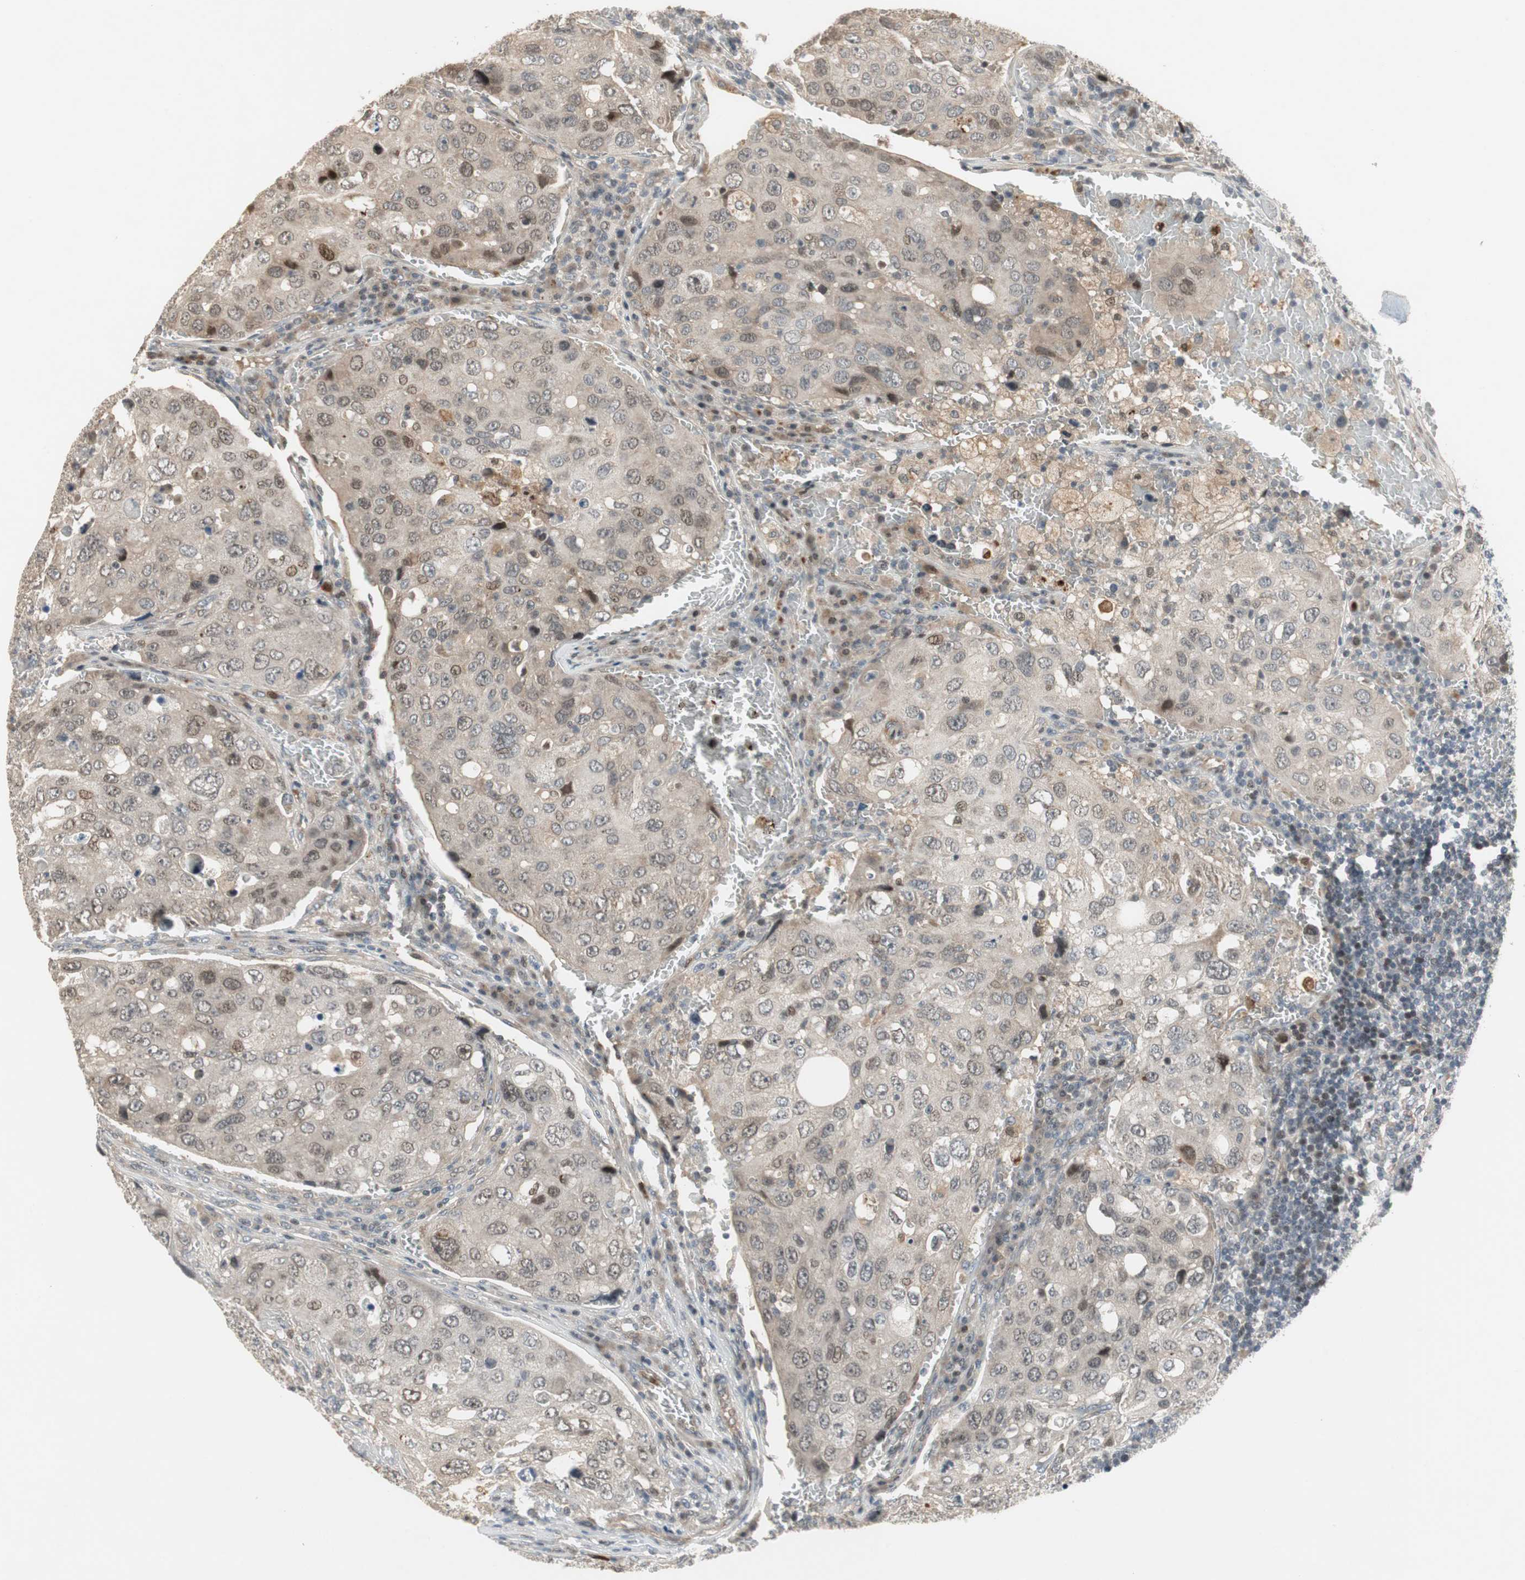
{"staining": {"intensity": "moderate", "quantity": "<25%", "location": "nuclear"}, "tissue": "urothelial cancer", "cell_type": "Tumor cells", "image_type": "cancer", "snomed": [{"axis": "morphology", "description": "Urothelial carcinoma, High grade"}, {"axis": "topography", "description": "Lymph node"}, {"axis": "topography", "description": "Urinary bladder"}], "caption": "Tumor cells demonstrate low levels of moderate nuclear positivity in about <25% of cells in high-grade urothelial carcinoma.", "gene": "SNX4", "patient": {"sex": "male", "age": 51}}